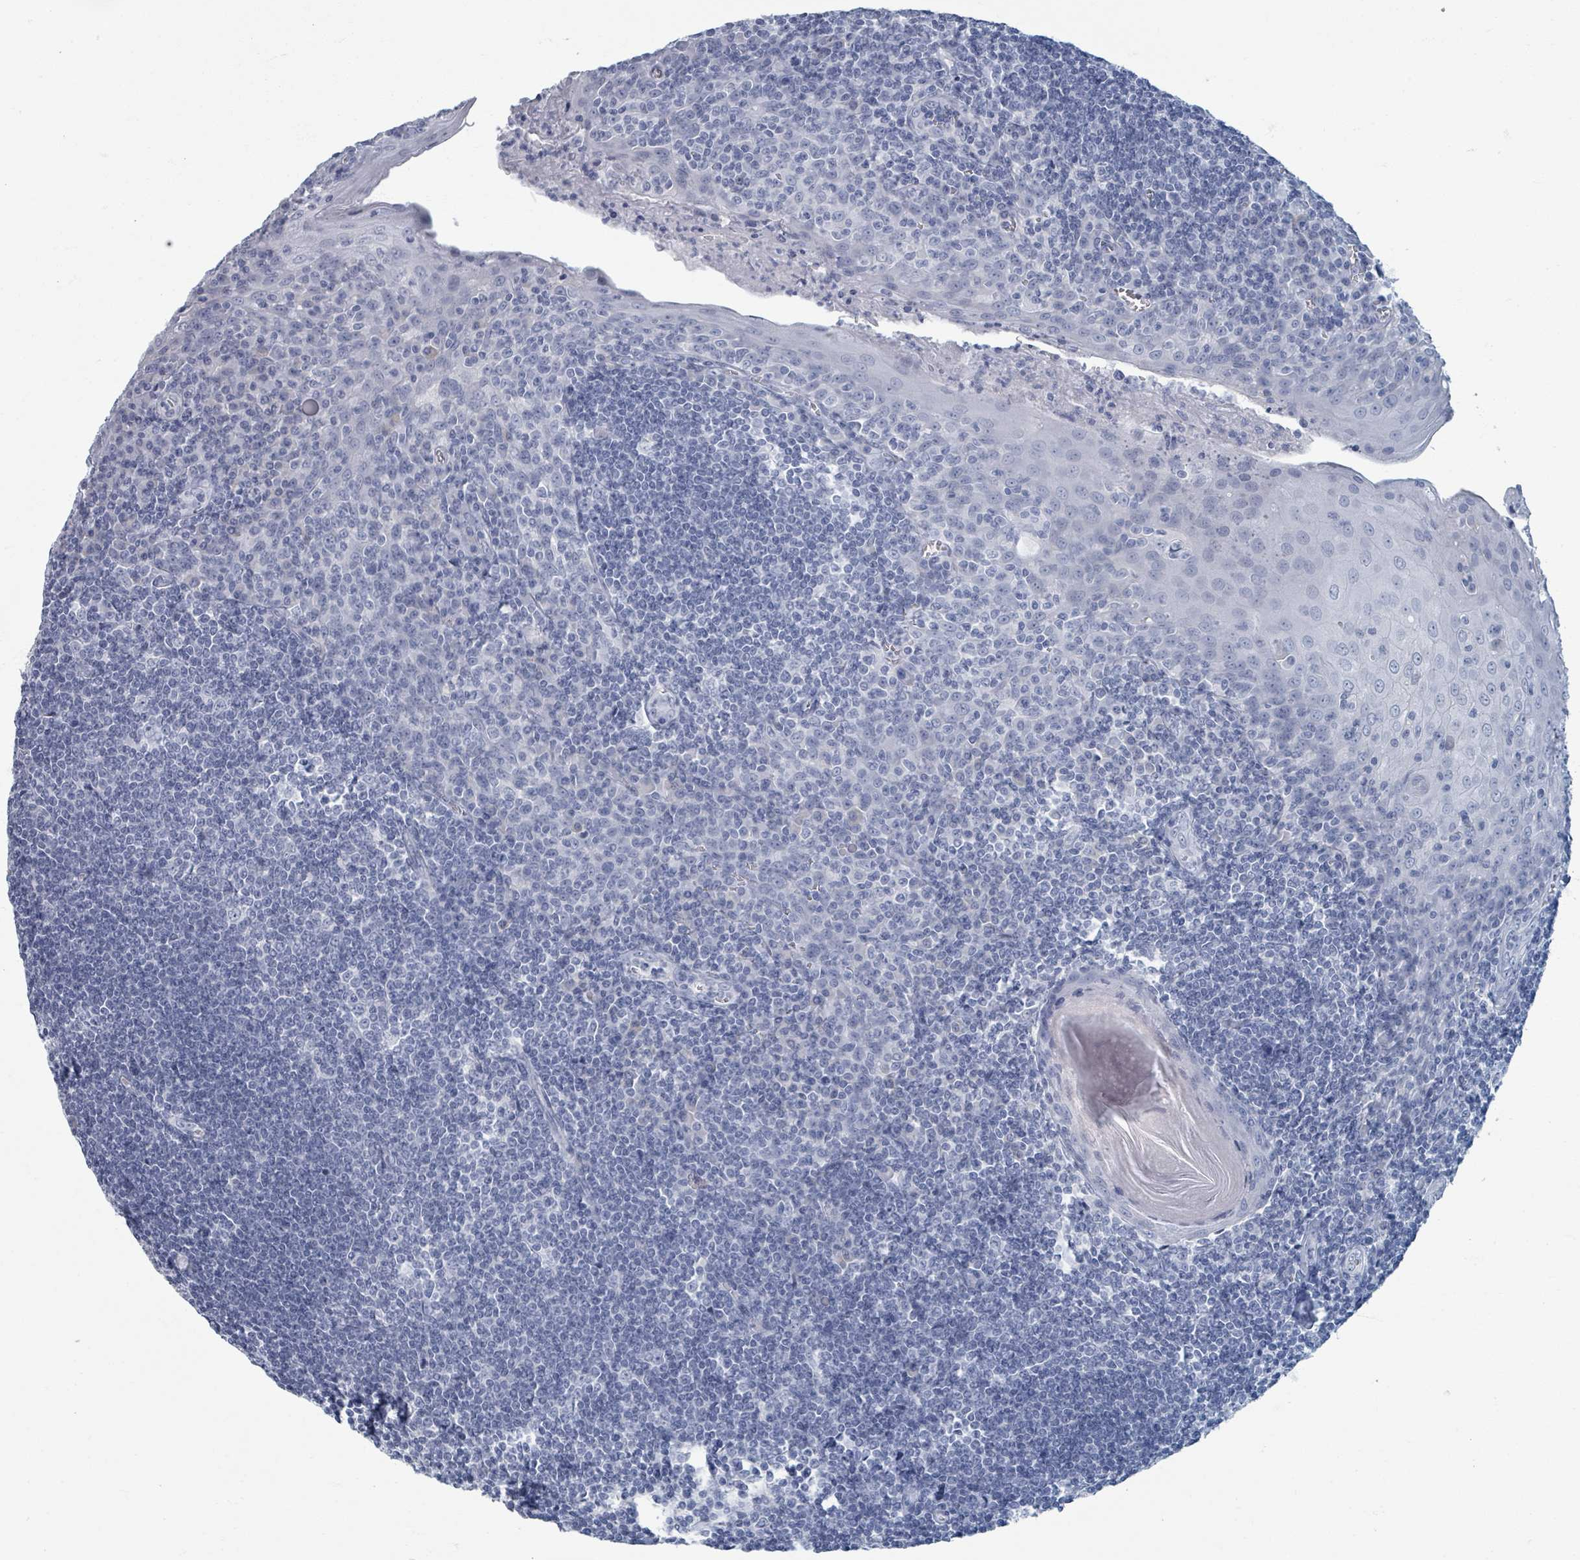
{"staining": {"intensity": "negative", "quantity": "none", "location": "none"}, "tissue": "tonsil", "cell_type": "Germinal center cells", "image_type": "normal", "snomed": [{"axis": "morphology", "description": "Normal tissue, NOS"}, {"axis": "topography", "description": "Tonsil"}], "caption": "An immunohistochemistry histopathology image of unremarkable tonsil is shown. There is no staining in germinal center cells of tonsil.", "gene": "TAS2R1", "patient": {"sex": "male", "age": 27}}